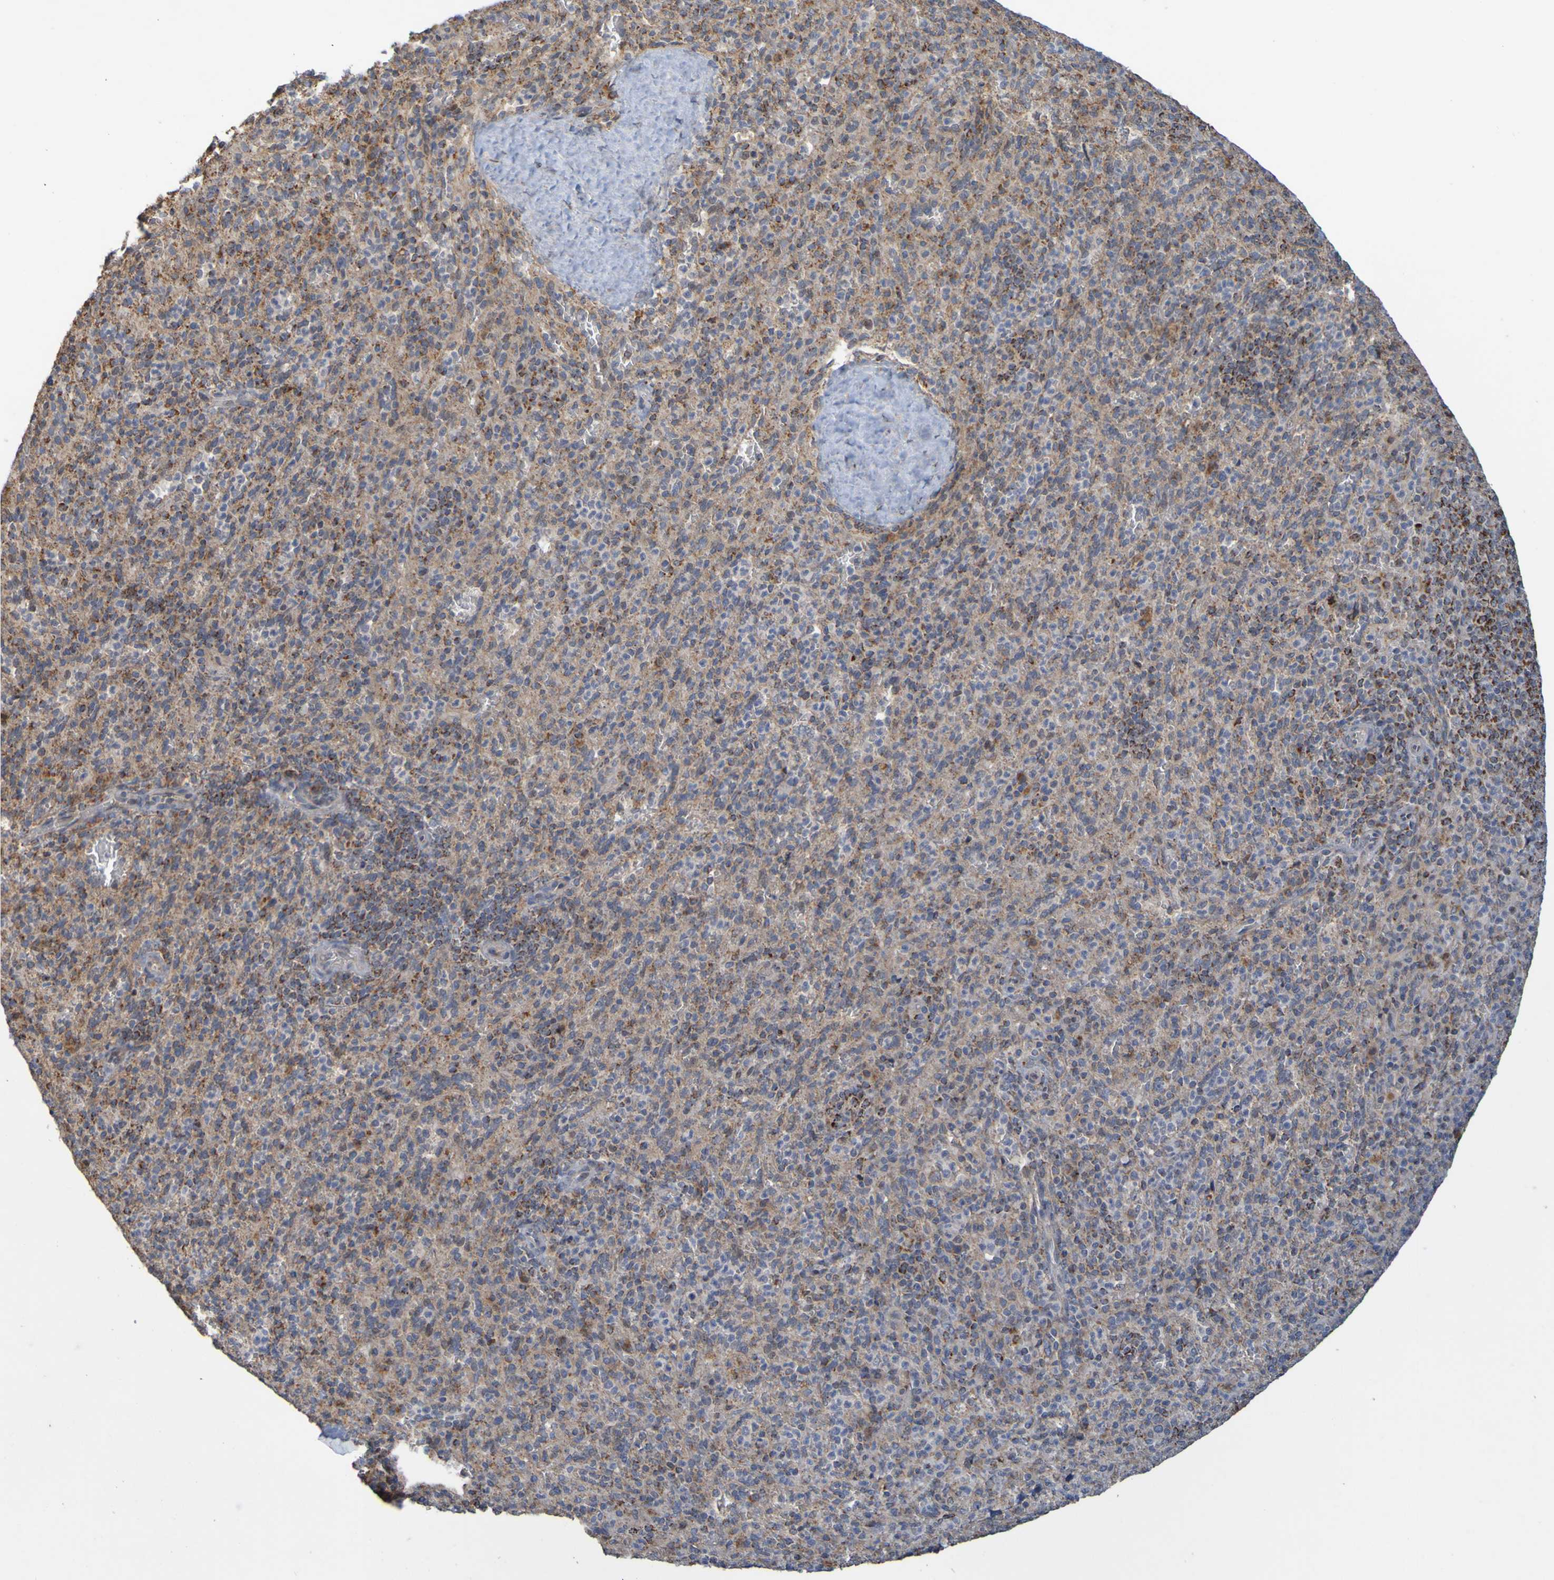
{"staining": {"intensity": "strong", "quantity": "25%-75%", "location": "cytoplasmic/membranous"}, "tissue": "spleen", "cell_type": "Cells in red pulp", "image_type": "normal", "snomed": [{"axis": "morphology", "description": "Normal tissue, NOS"}, {"axis": "topography", "description": "Spleen"}], "caption": "Protein staining of normal spleen shows strong cytoplasmic/membranous positivity in approximately 25%-75% of cells in red pulp. The staining was performed using DAB (3,3'-diaminobenzidine) to visualize the protein expression in brown, while the nuclei were stained in blue with hematoxylin (Magnification: 20x).", "gene": "TMBIM1", "patient": {"sex": "male", "age": 36}}